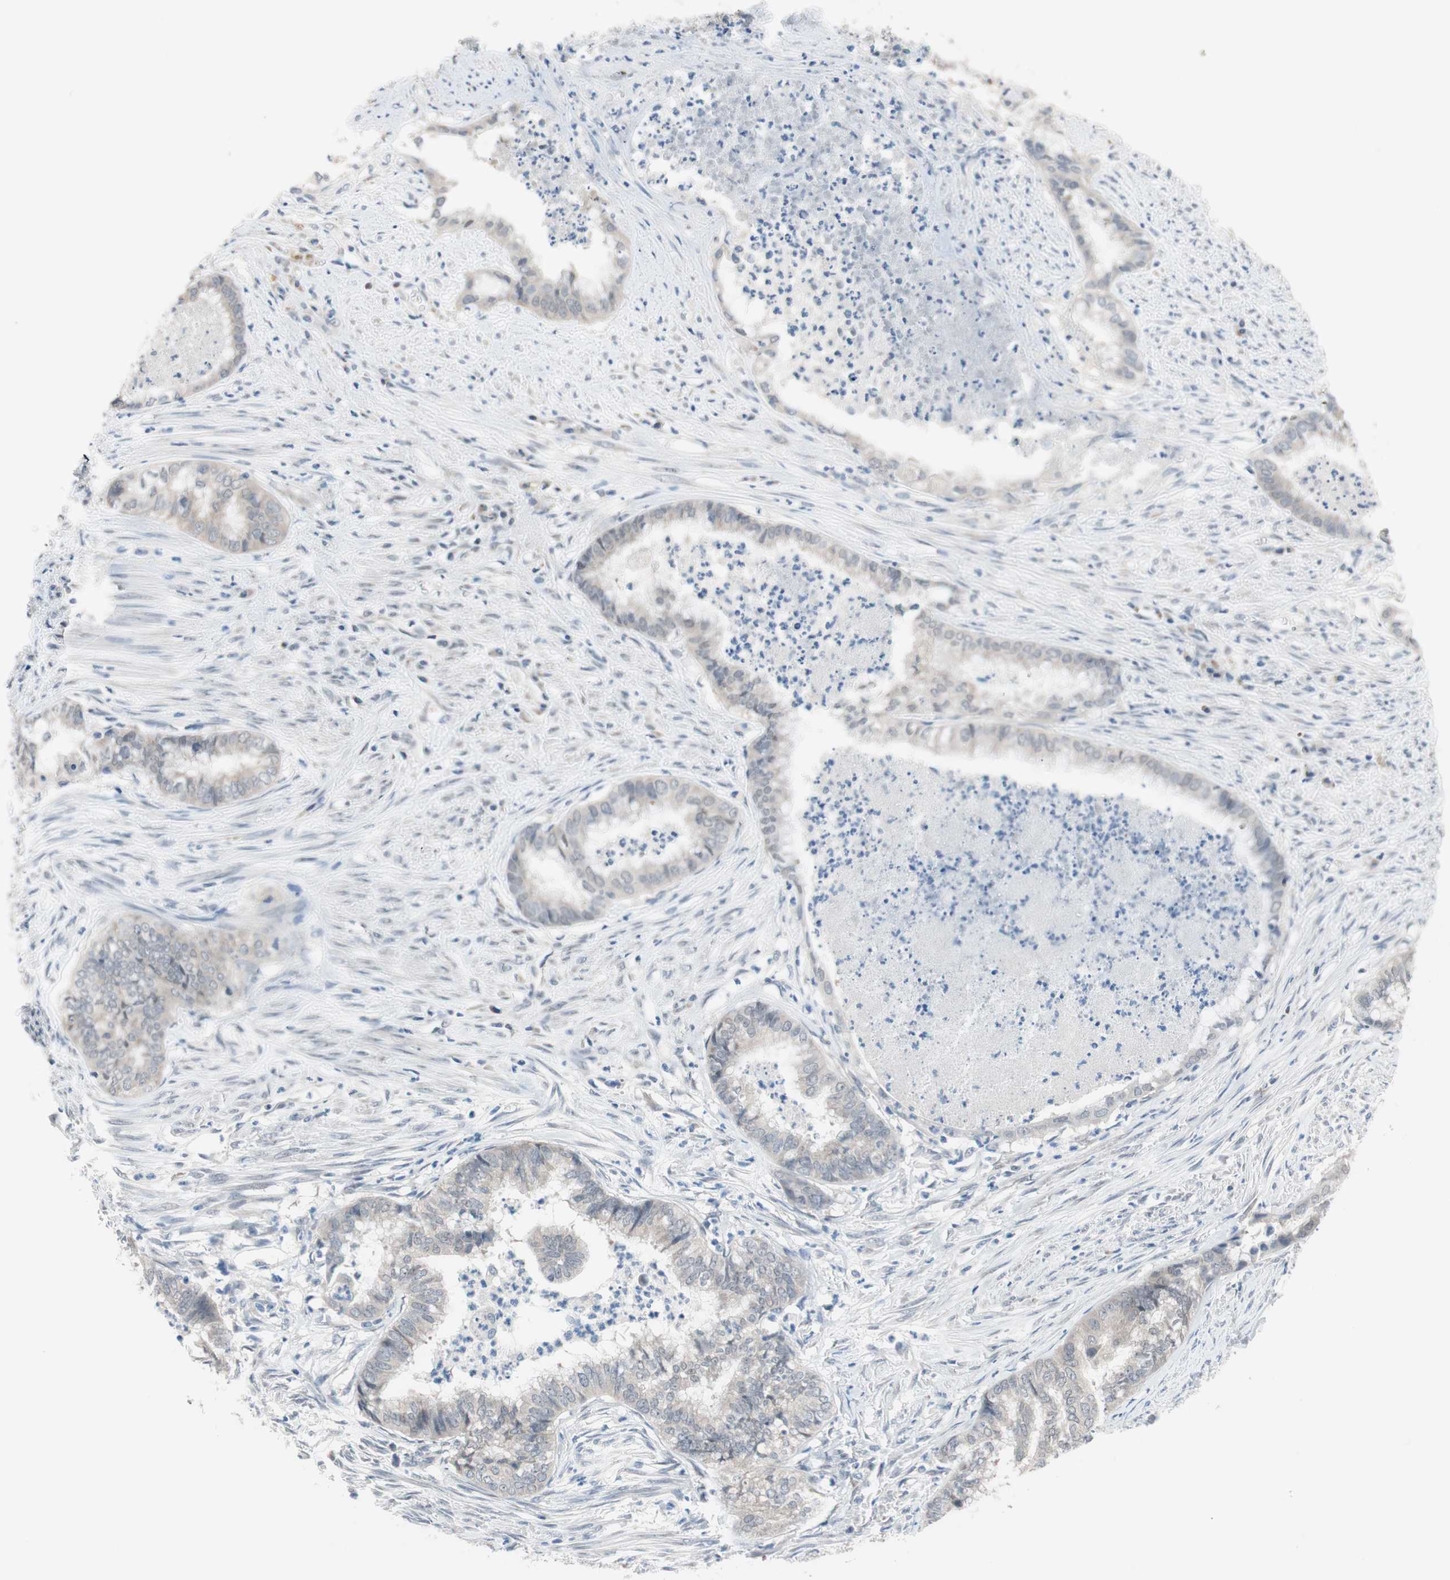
{"staining": {"intensity": "weak", "quantity": "<25%", "location": "cytoplasmic/membranous"}, "tissue": "endometrial cancer", "cell_type": "Tumor cells", "image_type": "cancer", "snomed": [{"axis": "morphology", "description": "Necrosis, NOS"}, {"axis": "morphology", "description": "Adenocarcinoma, NOS"}, {"axis": "topography", "description": "Endometrium"}], "caption": "Tumor cells are negative for brown protein staining in adenocarcinoma (endometrial).", "gene": "GRHL1", "patient": {"sex": "female", "age": 79}}